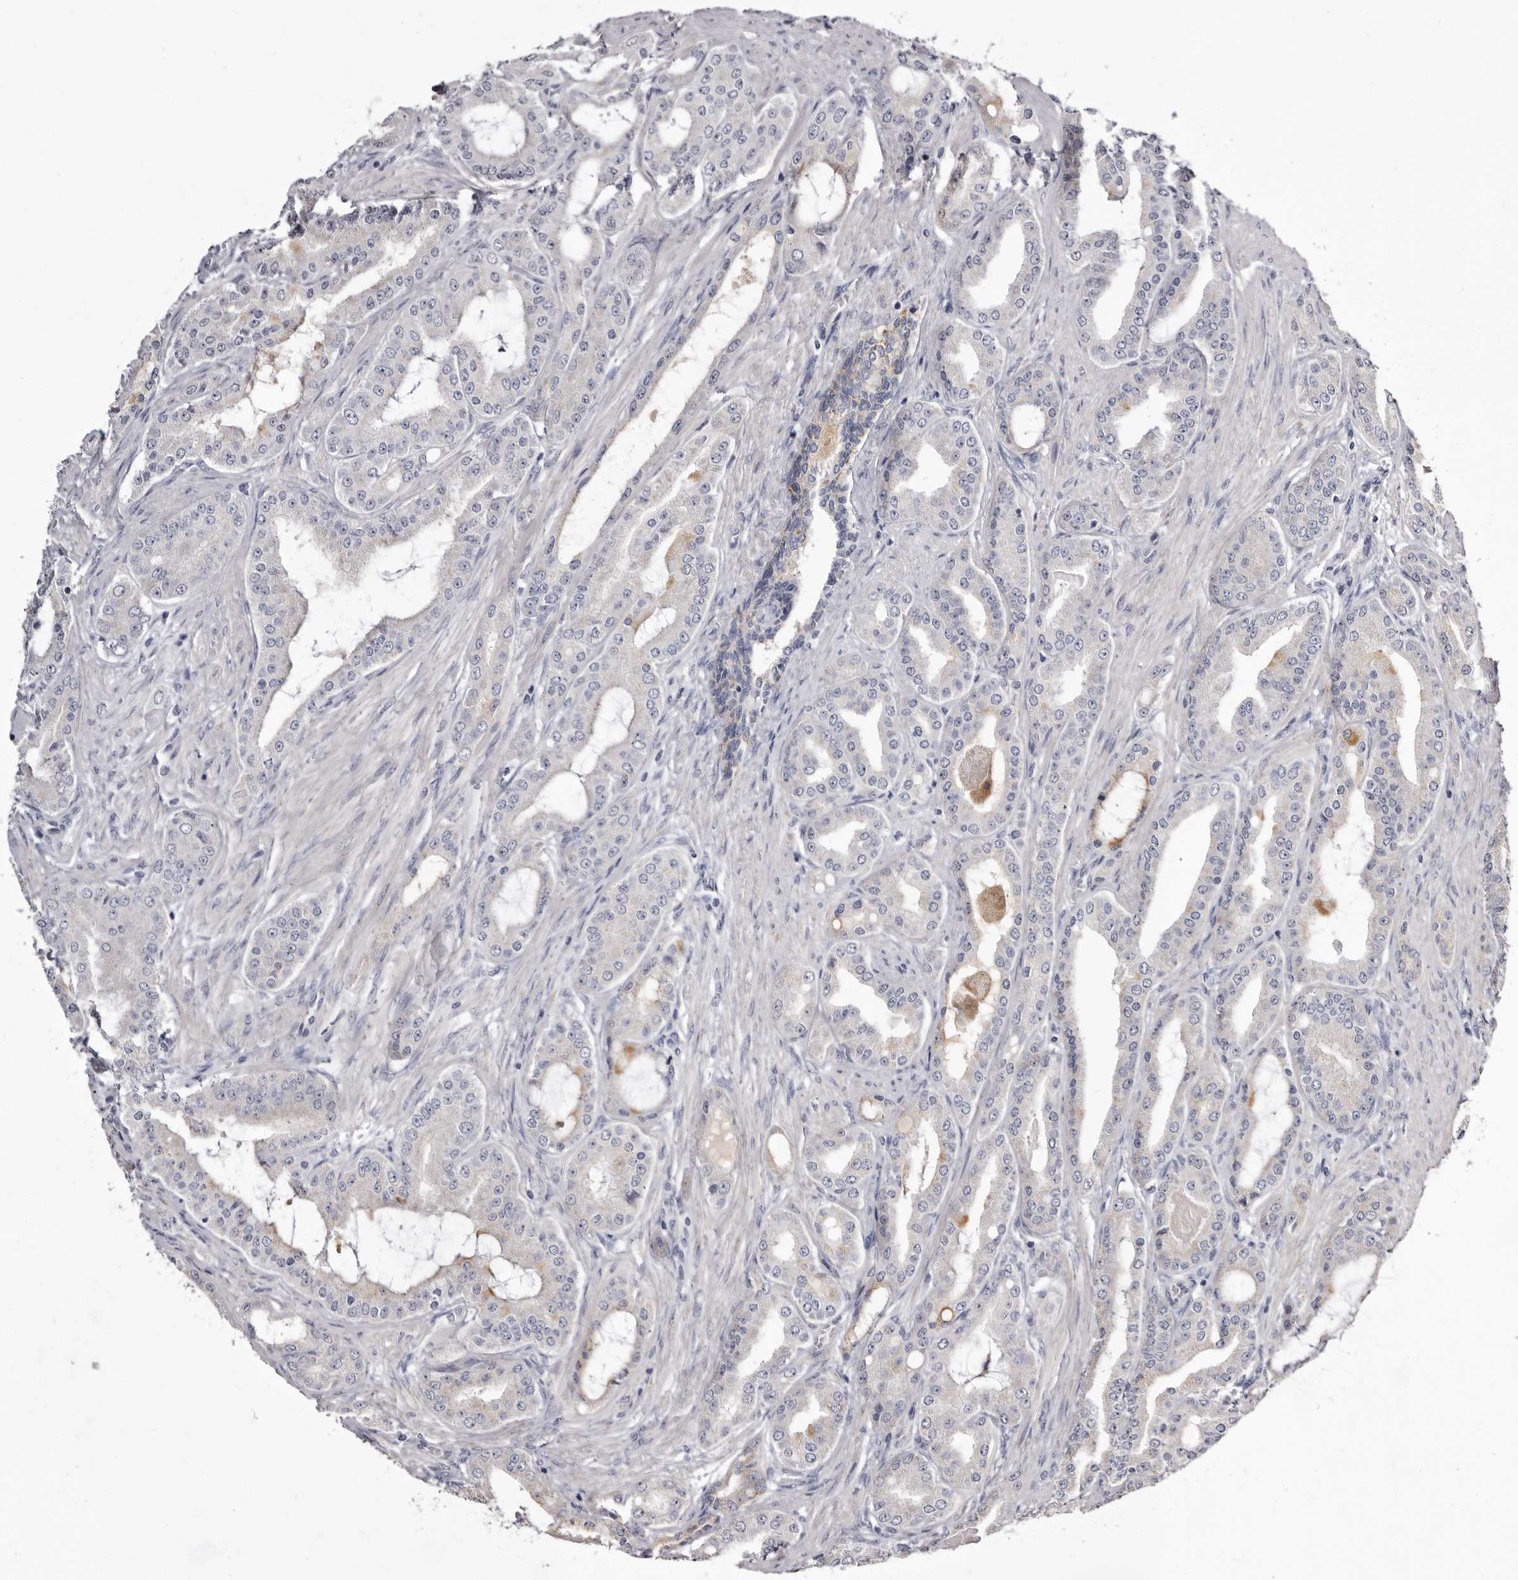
{"staining": {"intensity": "weak", "quantity": "<25%", "location": "cytoplasmic/membranous"}, "tissue": "prostate cancer", "cell_type": "Tumor cells", "image_type": "cancer", "snomed": [{"axis": "morphology", "description": "Adenocarcinoma, High grade"}, {"axis": "topography", "description": "Prostate"}], "caption": "There is no significant positivity in tumor cells of prostate adenocarcinoma (high-grade).", "gene": "CASQ1", "patient": {"sex": "male", "age": 60}}